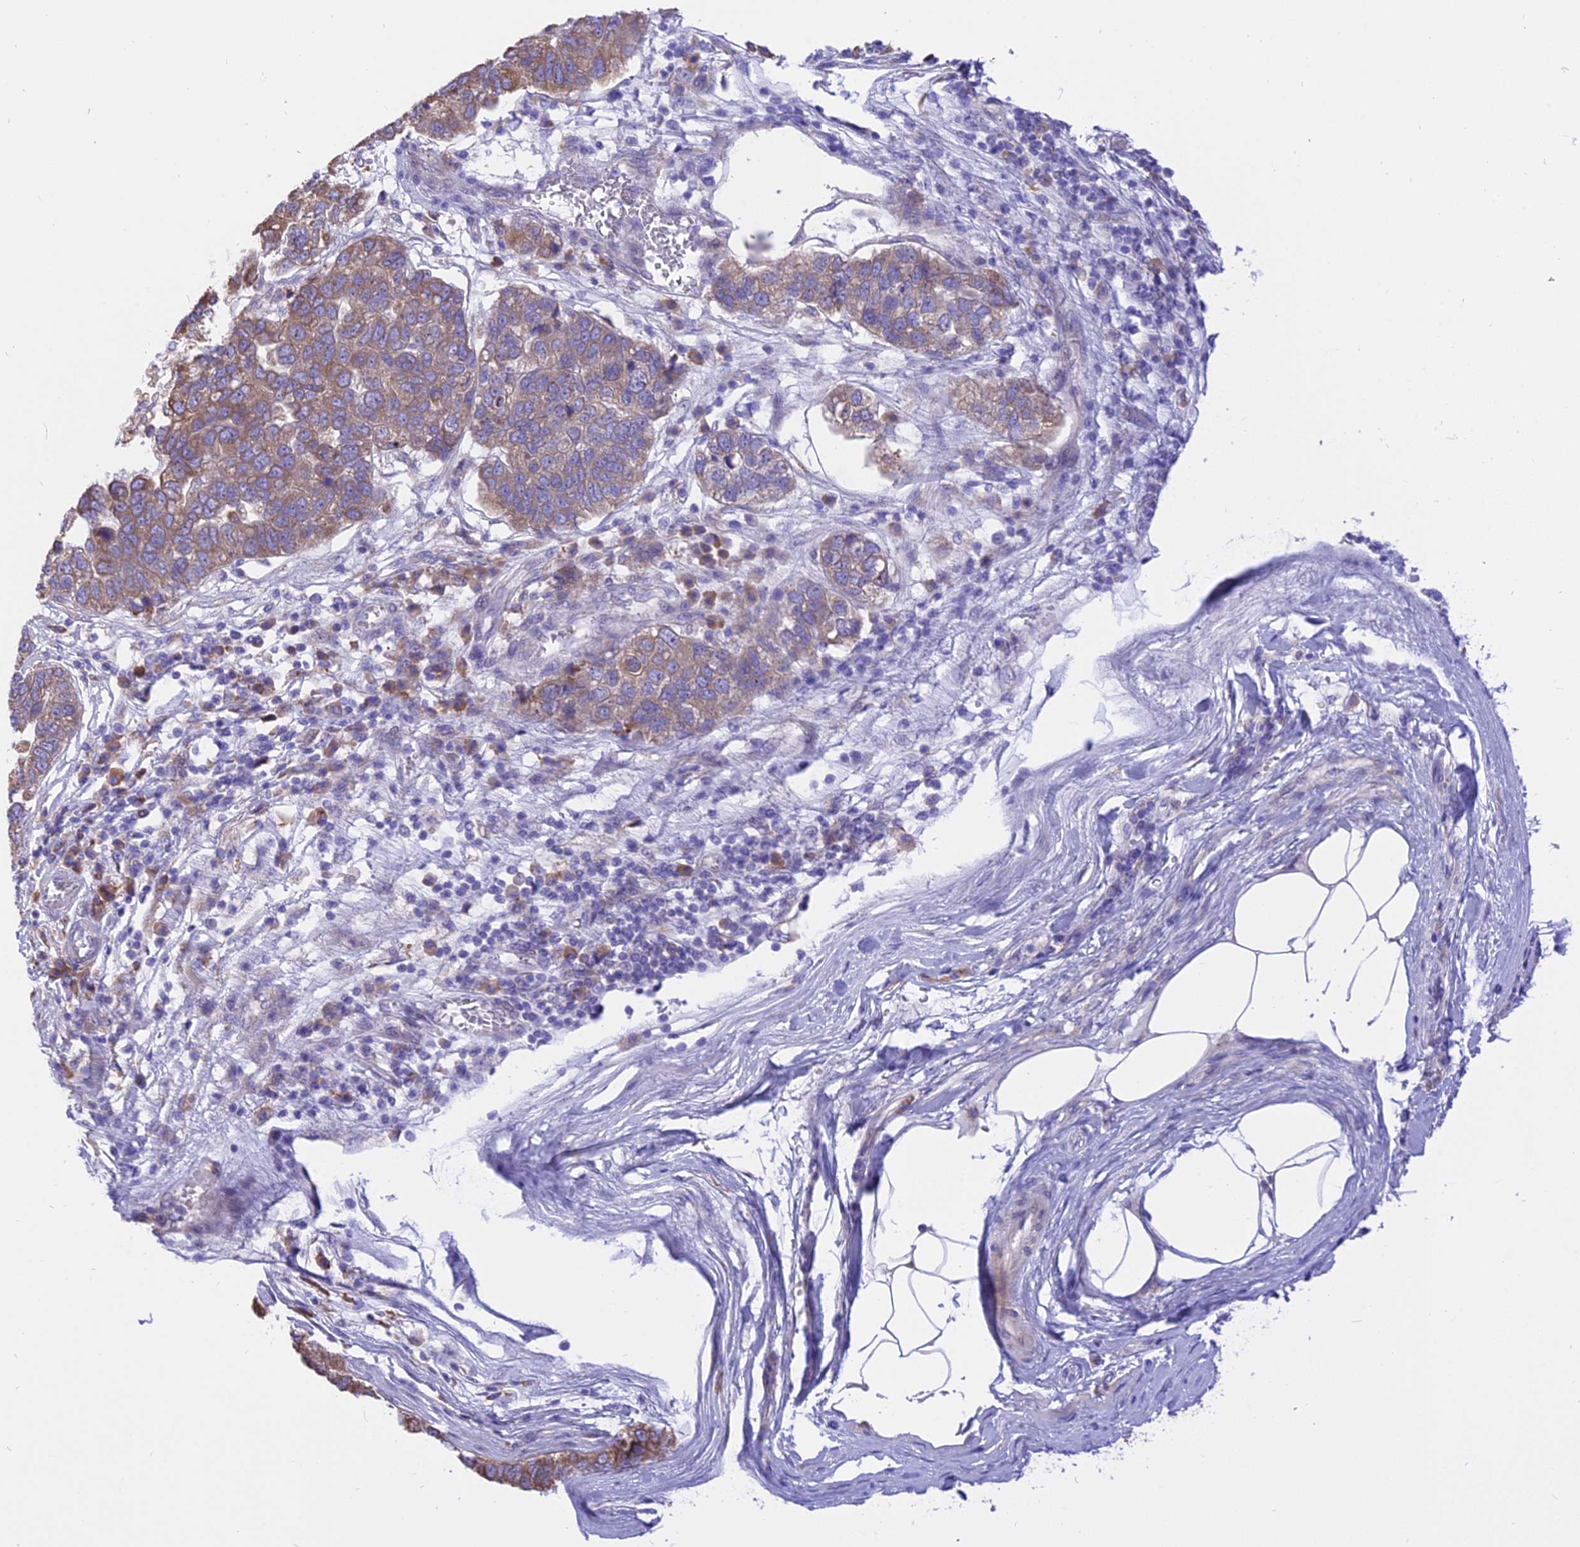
{"staining": {"intensity": "weak", "quantity": ">75%", "location": "cytoplasmic/membranous"}, "tissue": "pancreatic cancer", "cell_type": "Tumor cells", "image_type": "cancer", "snomed": [{"axis": "morphology", "description": "Adenocarcinoma, NOS"}, {"axis": "topography", "description": "Pancreas"}], "caption": "Immunohistochemical staining of human adenocarcinoma (pancreatic) demonstrates low levels of weak cytoplasmic/membranous protein staining in approximately >75% of tumor cells.", "gene": "ARMCX6", "patient": {"sex": "female", "age": 61}}